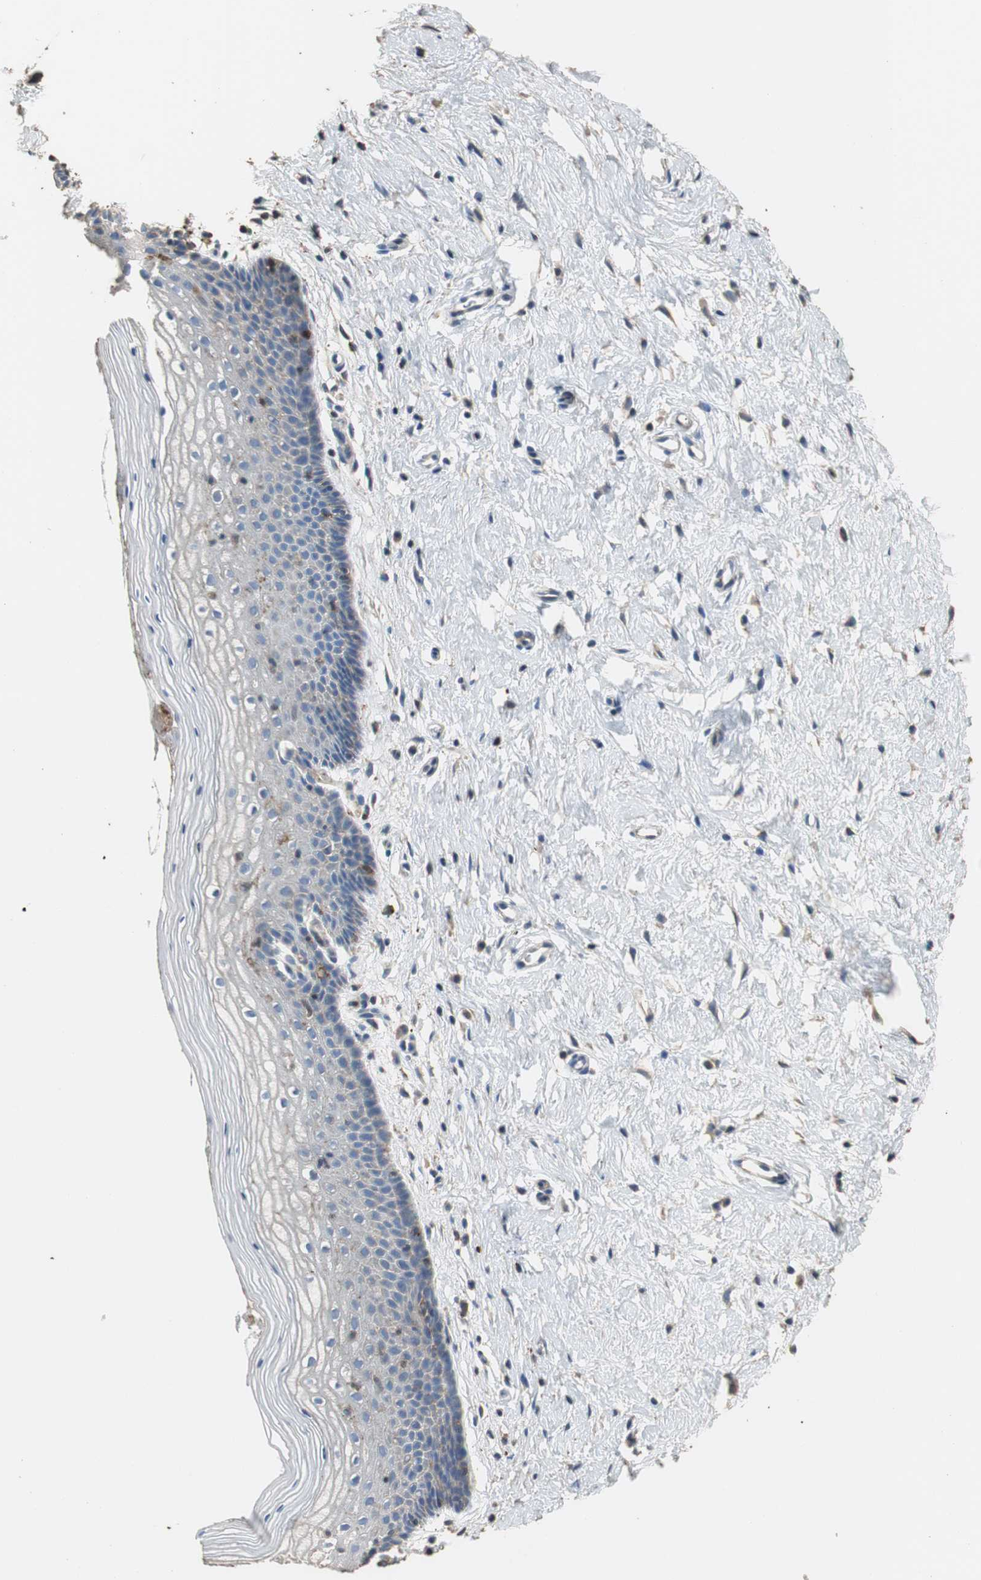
{"staining": {"intensity": "weak", "quantity": "<25%", "location": "cytoplasmic/membranous"}, "tissue": "vagina", "cell_type": "Squamous epithelial cells", "image_type": "normal", "snomed": [{"axis": "morphology", "description": "Normal tissue, NOS"}, {"axis": "topography", "description": "Vagina"}], "caption": "IHC of normal human vagina demonstrates no positivity in squamous epithelial cells. (DAB immunohistochemistry visualized using brightfield microscopy, high magnification).", "gene": "PRKRA", "patient": {"sex": "female", "age": 46}}